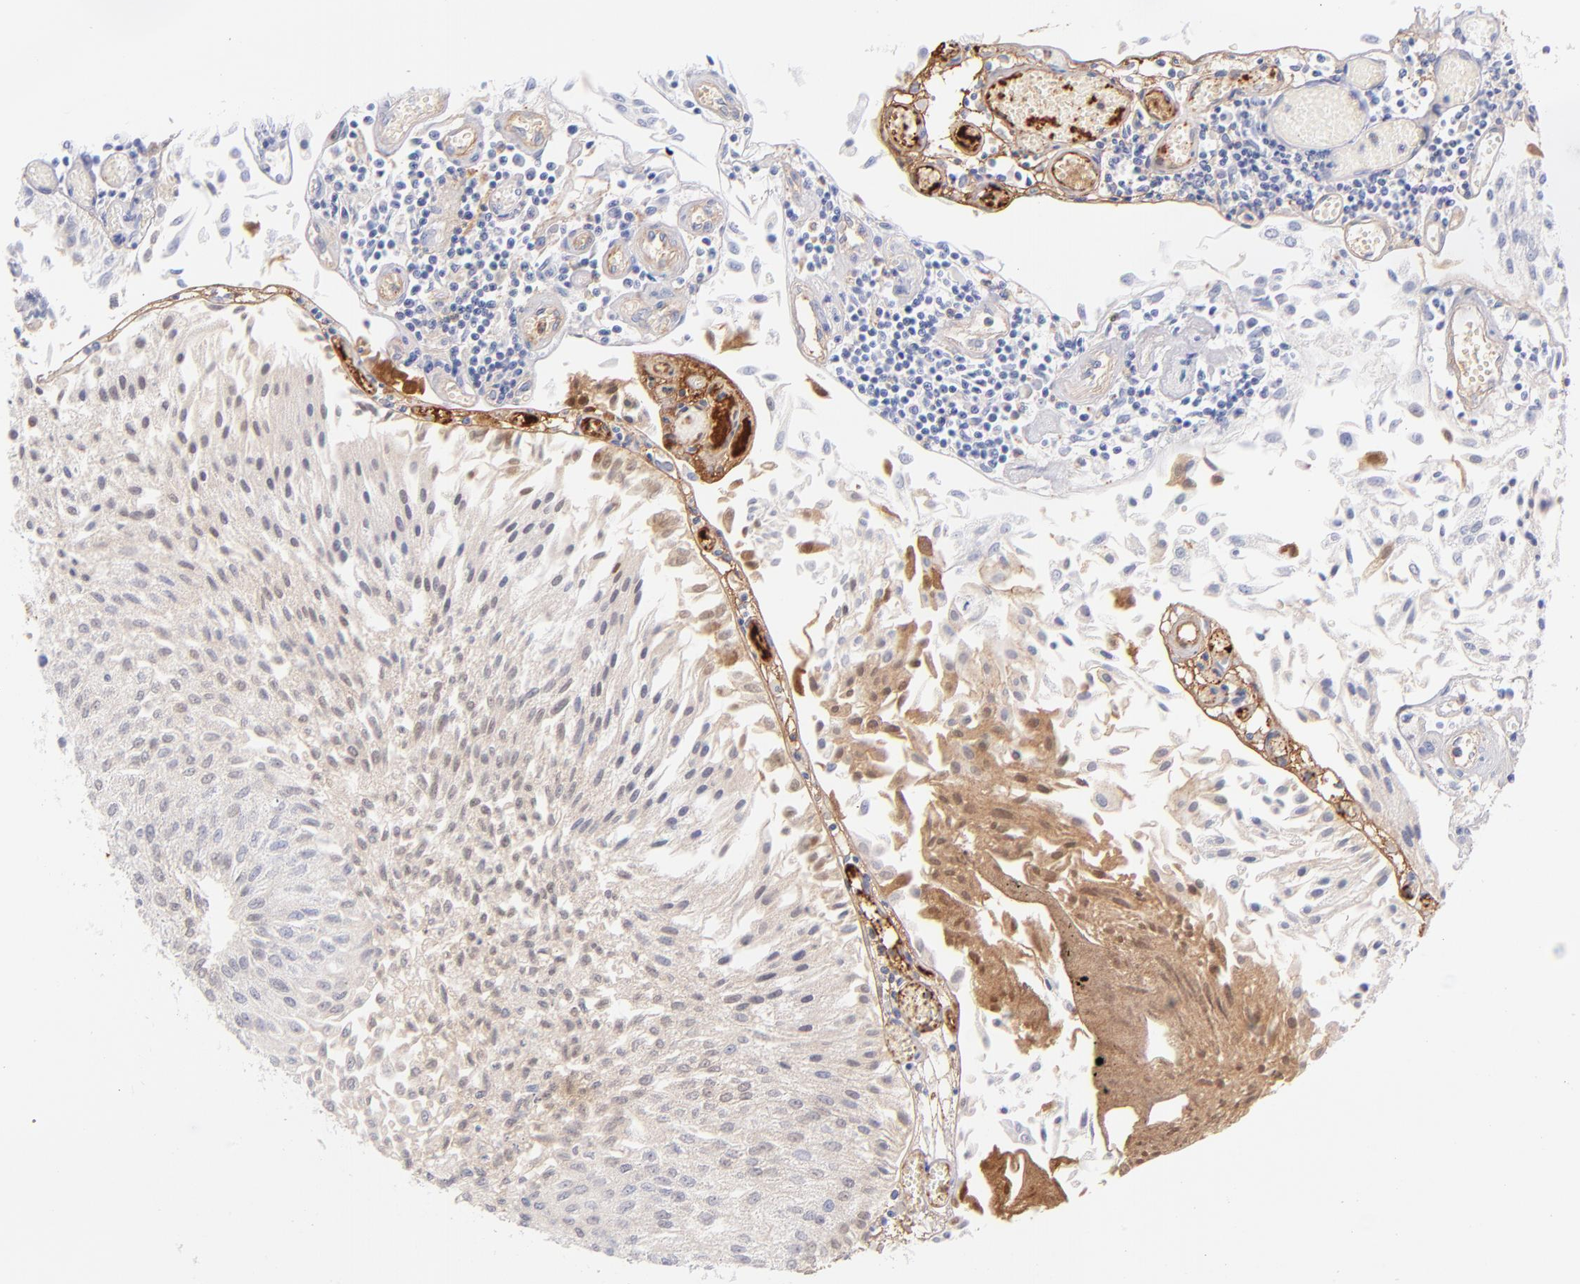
{"staining": {"intensity": "moderate", "quantity": "<25%", "location": "cytoplasmic/membranous"}, "tissue": "urothelial cancer", "cell_type": "Tumor cells", "image_type": "cancer", "snomed": [{"axis": "morphology", "description": "Urothelial carcinoma, Low grade"}, {"axis": "topography", "description": "Urinary bladder"}], "caption": "Immunohistochemical staining of human low-grade urothelial carcinoma displays moderate cytoplasmic/membranous protein positivity in approximately <25% of tumor cells. The protein of interest is stained brown, and the nuclei are stained in blue (DAB IHC with brightfield microscopy, high magnification).", "gene": "HP", "patient": {"sex": "male", "age": 86}}